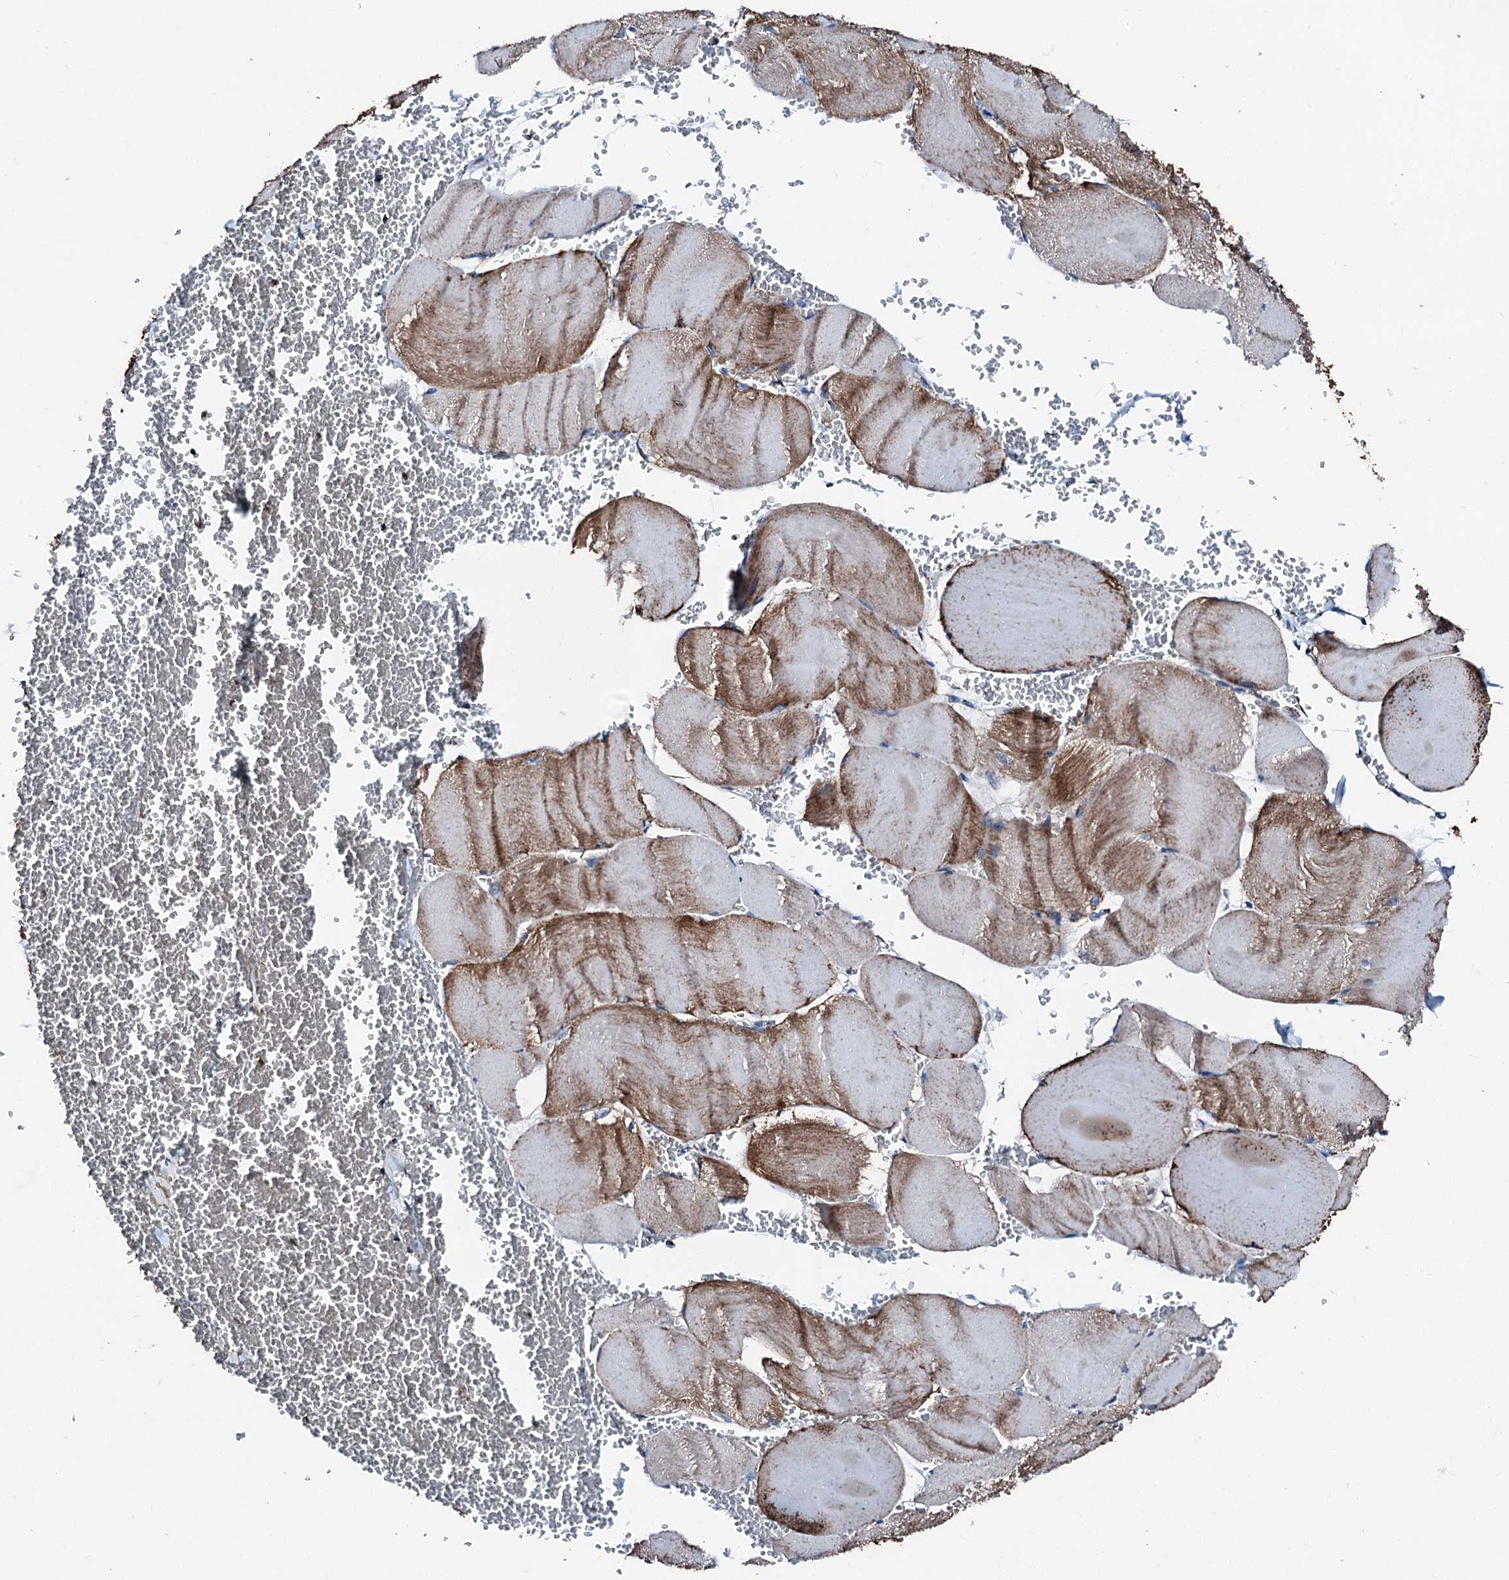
{"staining": {"intensity": "strong", "quantity": "25%-75%", "location": "cytoplasmic/membranous"}, "tissue": "skeletal muscle", "cell_type": "Myocytes", "image_type": "normal", "snomed": [{"axis": "morphology", "description": "Normal tissue, NOS"}, {"axis": "morphology", "description": "Basal cell carcinoma"}, {"axis": "topography", "description": "Skeletal muscle"}], "caption": "Protein staining of normal skeletal muscle displays strong cytoplasmic/membranous staining in about 25%-75% of myocytes. The staining was performed using DAB to visualize the protein expression in brown, while the nuclei were stained in blue with hematoxylin (Magnification: 20x).", "gene": "HADH", "patient": {"sex": "female", "age": 64}}